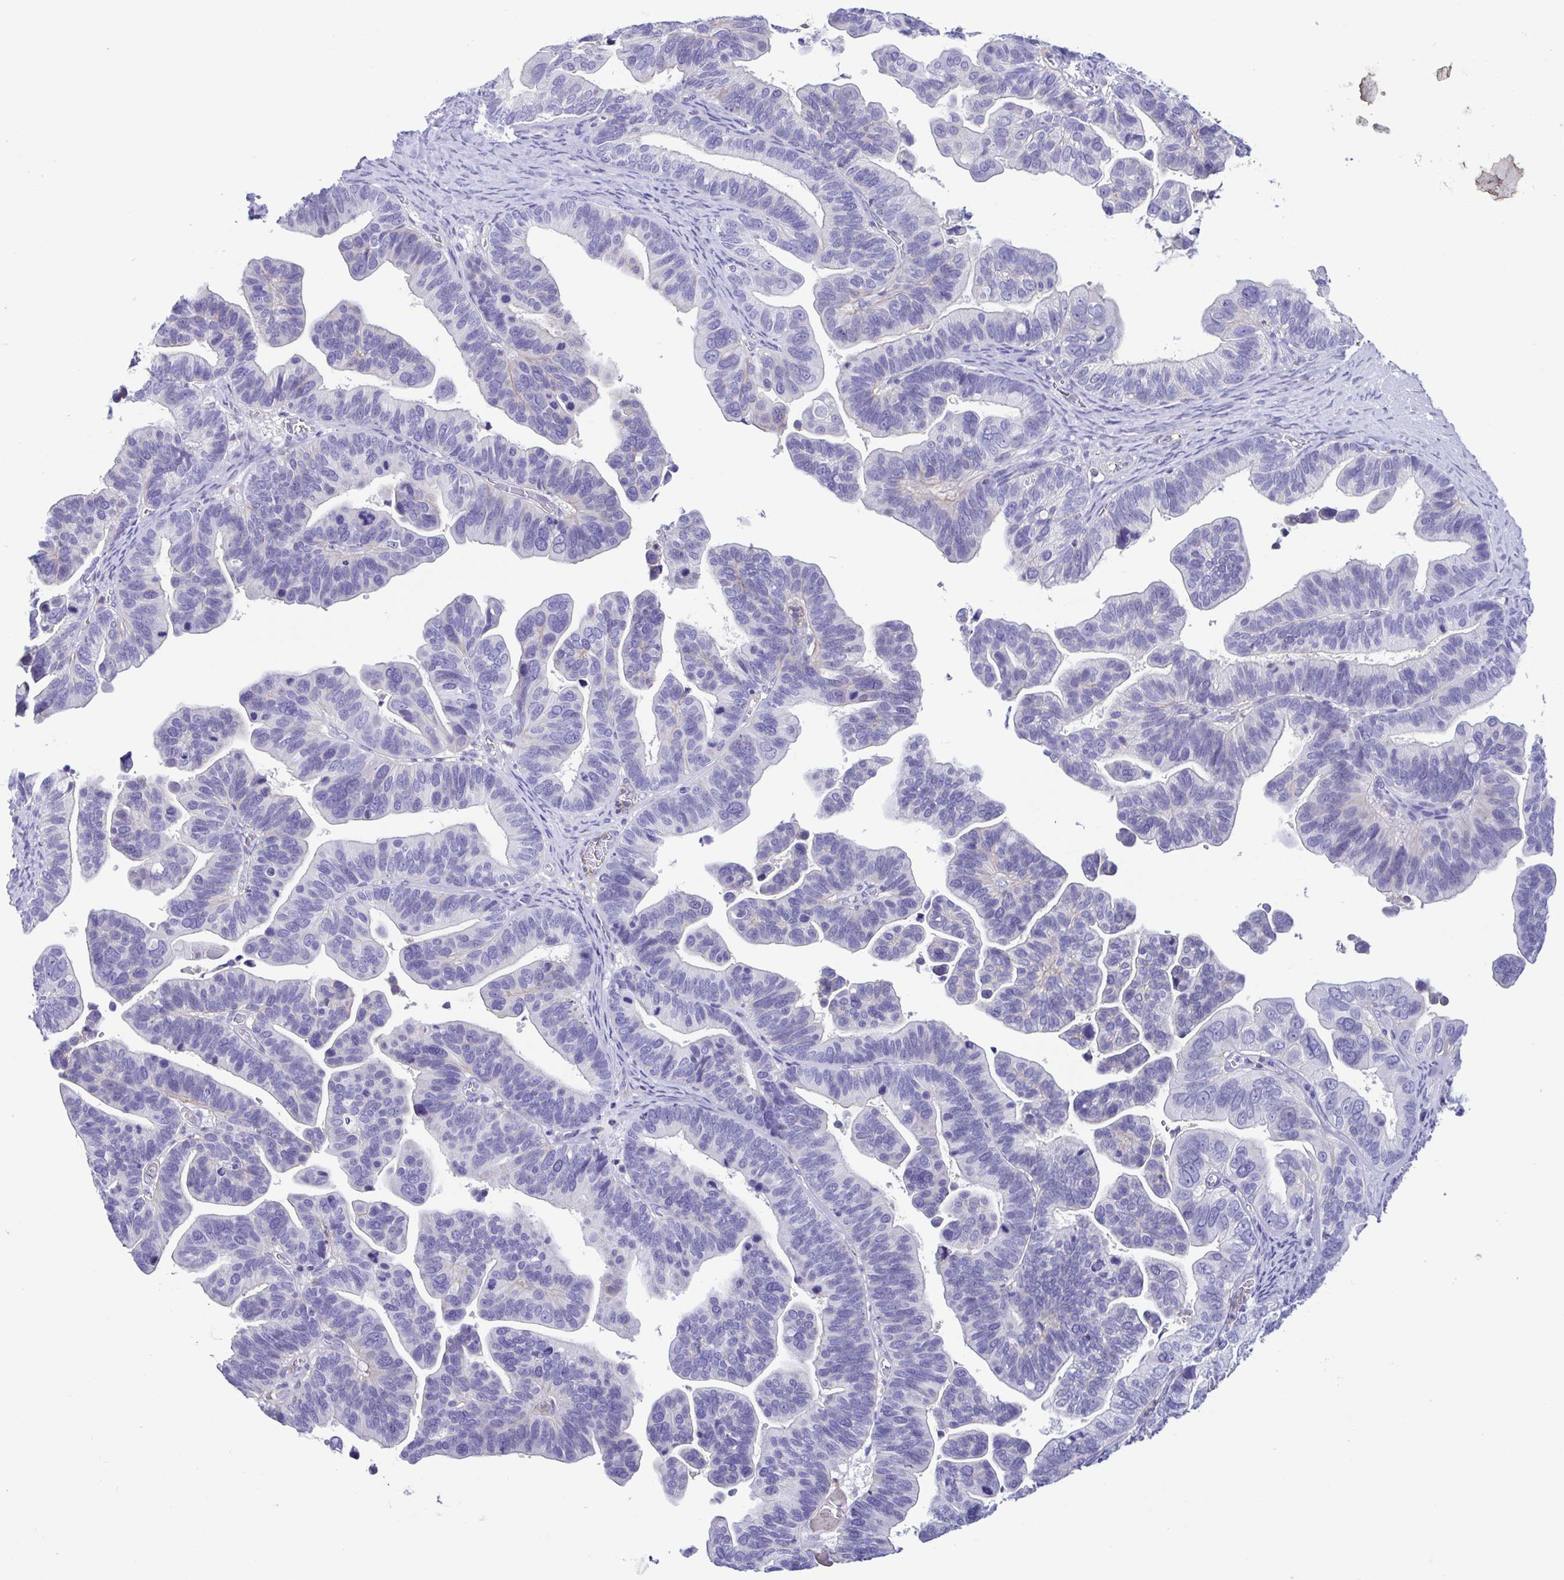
{"staining": {"intensity": "negative", "quantity": "none", "location": "none"}, "tissue": "ovarian cancer", "cell_type": "Tumor cells", "image_type": "cancer", "snomed": [{"axis": "morphology", "description": "Cystadenocarcinoma, serous, NOS"}, {"axis": "topography", "description": "Ovary"}], "caption": "Tumor cells are negative for brown protein staining in ovarian serous cystadenocarcinoma. (DAB immunohistochemistry (IHC) visualized using brightfield microscopy, high magnification).", "gene": "CYP11B1", "patient": {"sex": "female", "age": 56}}